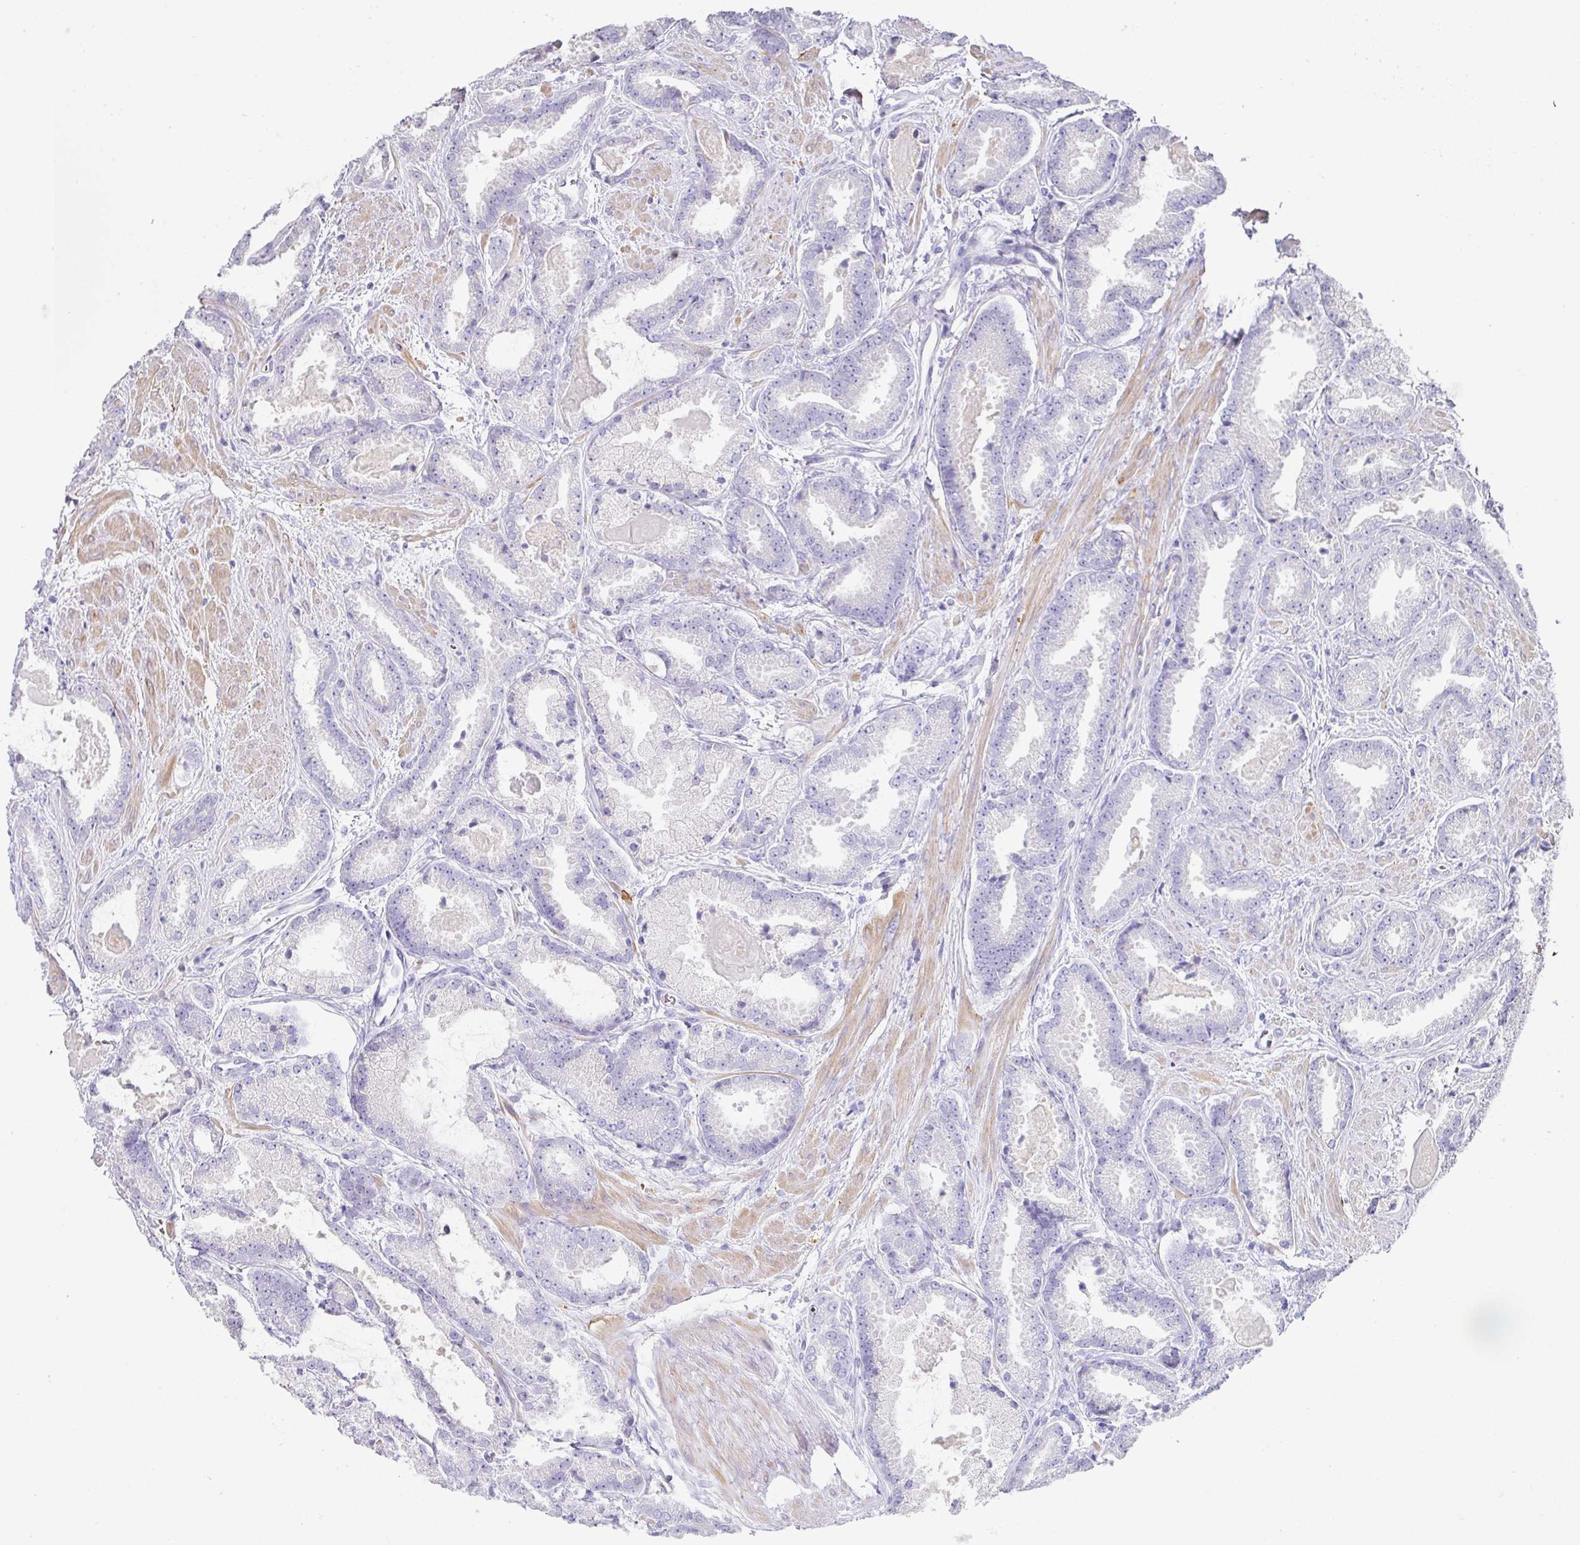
{"staining": {"intensity": "negative", "quantity": "none", "location": "none"}, "tissue": "prostate cancer", "cell_type": "Tumor cells", "image_type": "cancer", "snomed": [{"axis": "morphology", "description": "Adenocarcinoma, Low grade"}, {"axis": "topography", "description": "Prostate"}], "caption": "Protein analysis of prostate cancer exhibits no significant staining in tumor cells.", "gene": "TARM1", "patient": {"sex": "male", "age": 62}}